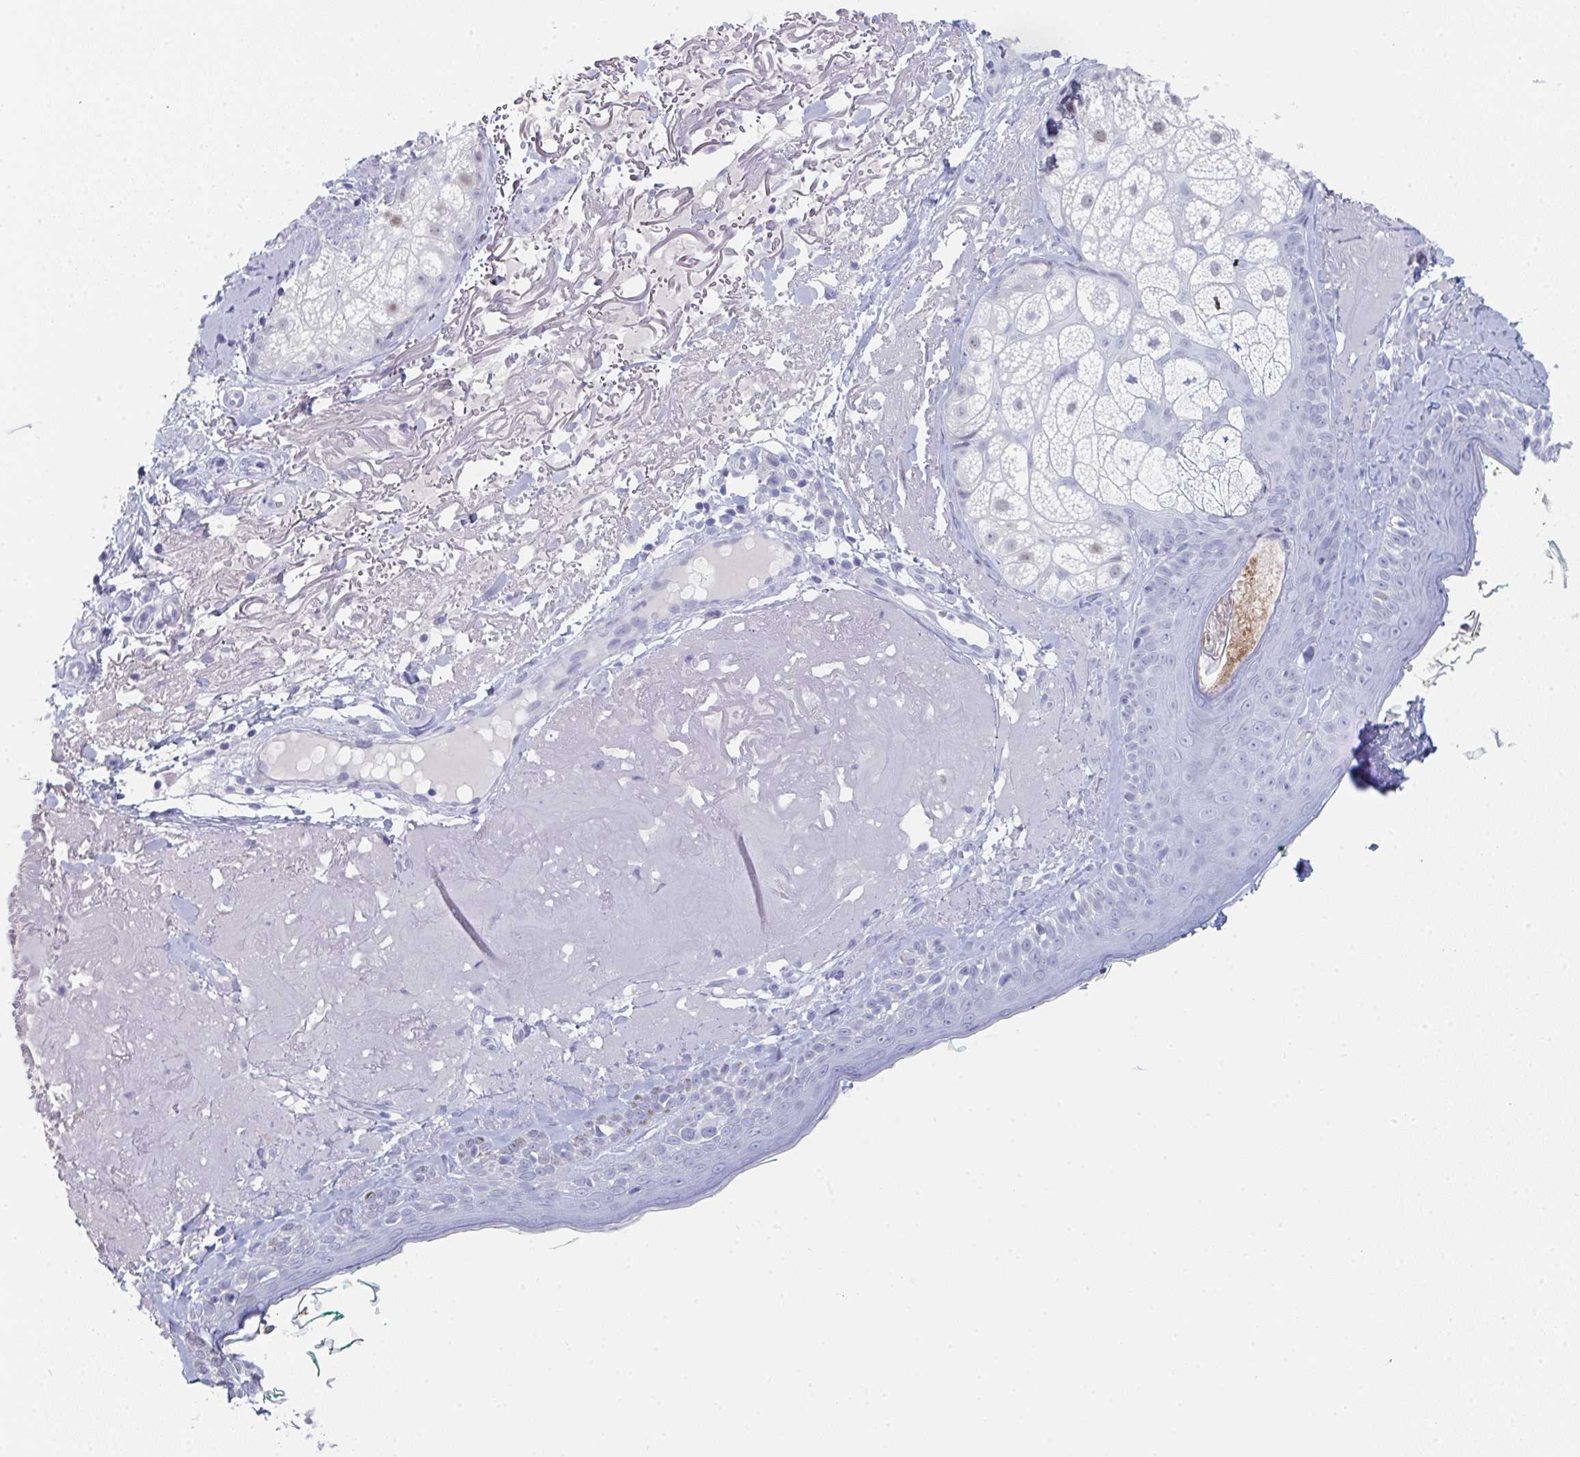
{"staining": {"intensity": "negative", "quantity": "none", "location": "none"}, "tissue": "skin", "cell_type": "Fibroblasts", "image_type": "normal", "snomed": [{"axis": "morphology", "description": "Normal tissue, NOS"}, {"axis": "topography", "description": "Skin"}], "caption": "The micrograph displays no significant positivity in fibroblasts of skin.", "gene": "RUBCN", "patient": {"sex": "male", "age": 73}}